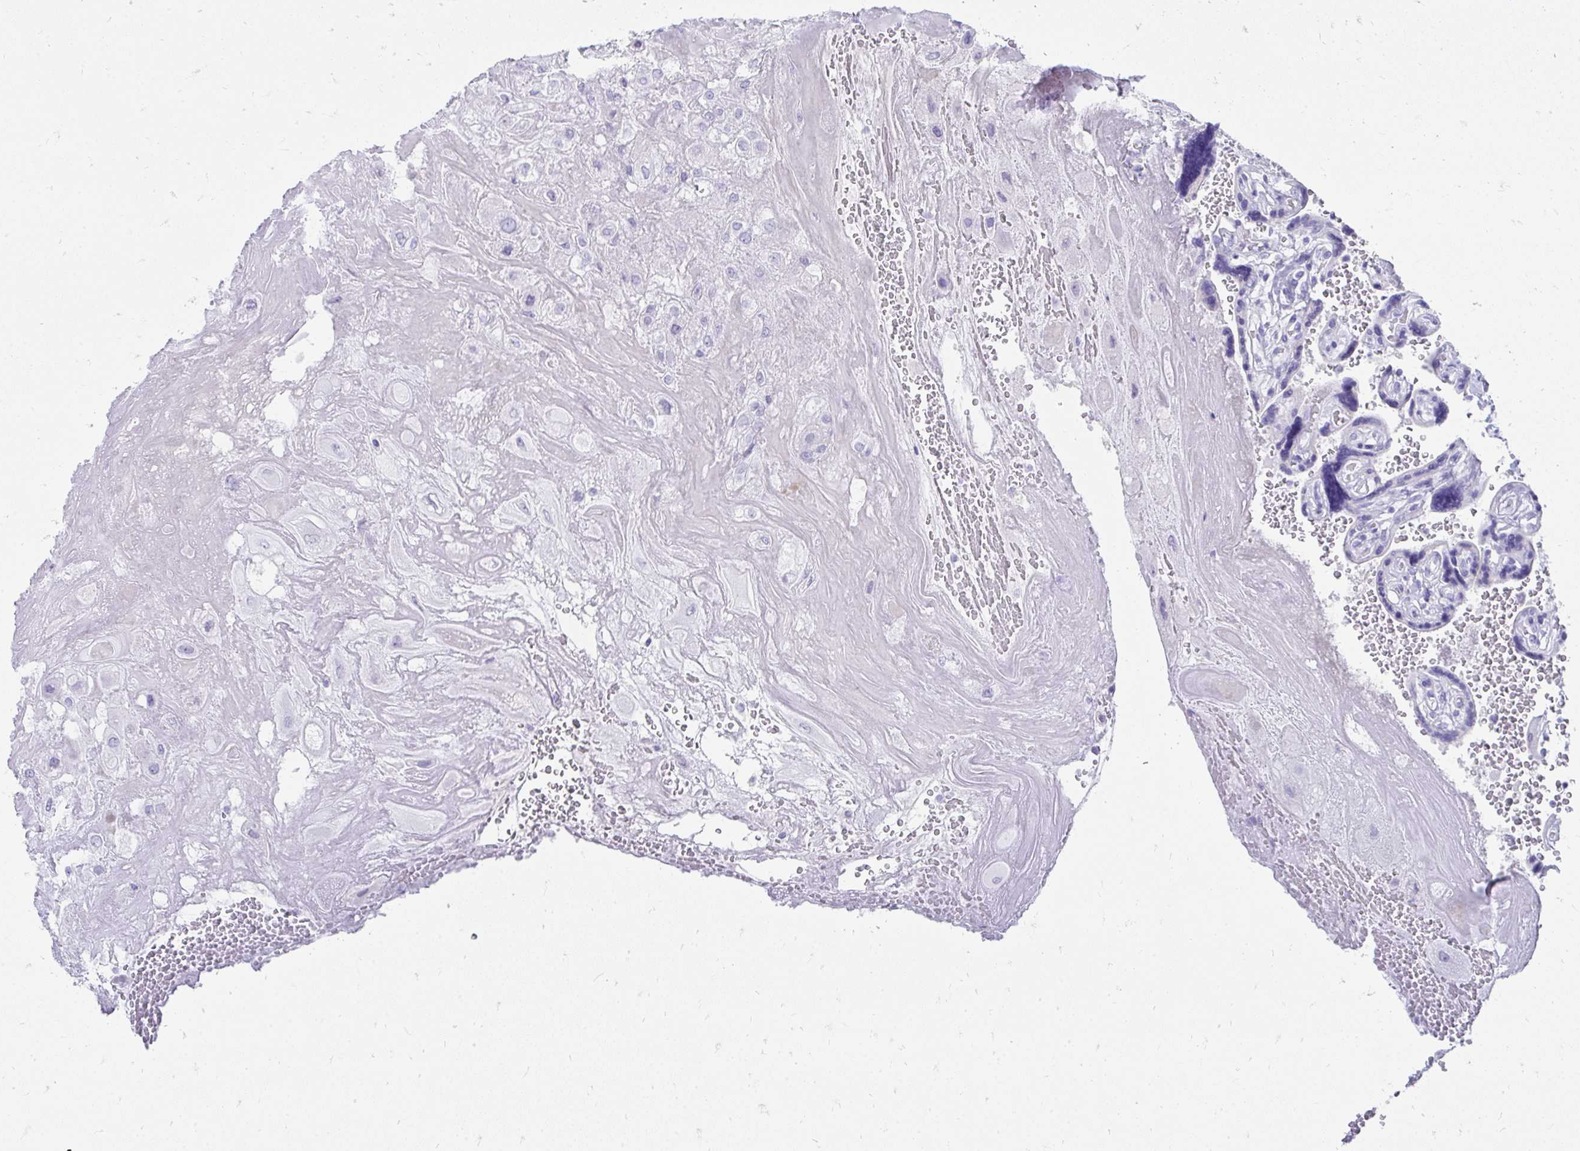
{"staining": {"intensity": "negative", "quantity": "none", "location": "none"}, "tissue": "placenta", "cell_type": "Decidual cells", "image_type": "normal", "snomed": [{"axis": "morphology", "description": "Normal tissue, NOS"}, {"axis": "topography", "description": "Placenta"}], "caption": "This histopathology image is of normal placenta stained with IHC to label a protein in brown with the nuclei are counter-stained blue. There is no positivity in decidual cells.", "gene": "TNNT1", "patient": {"sex": "female", "age": 32}}